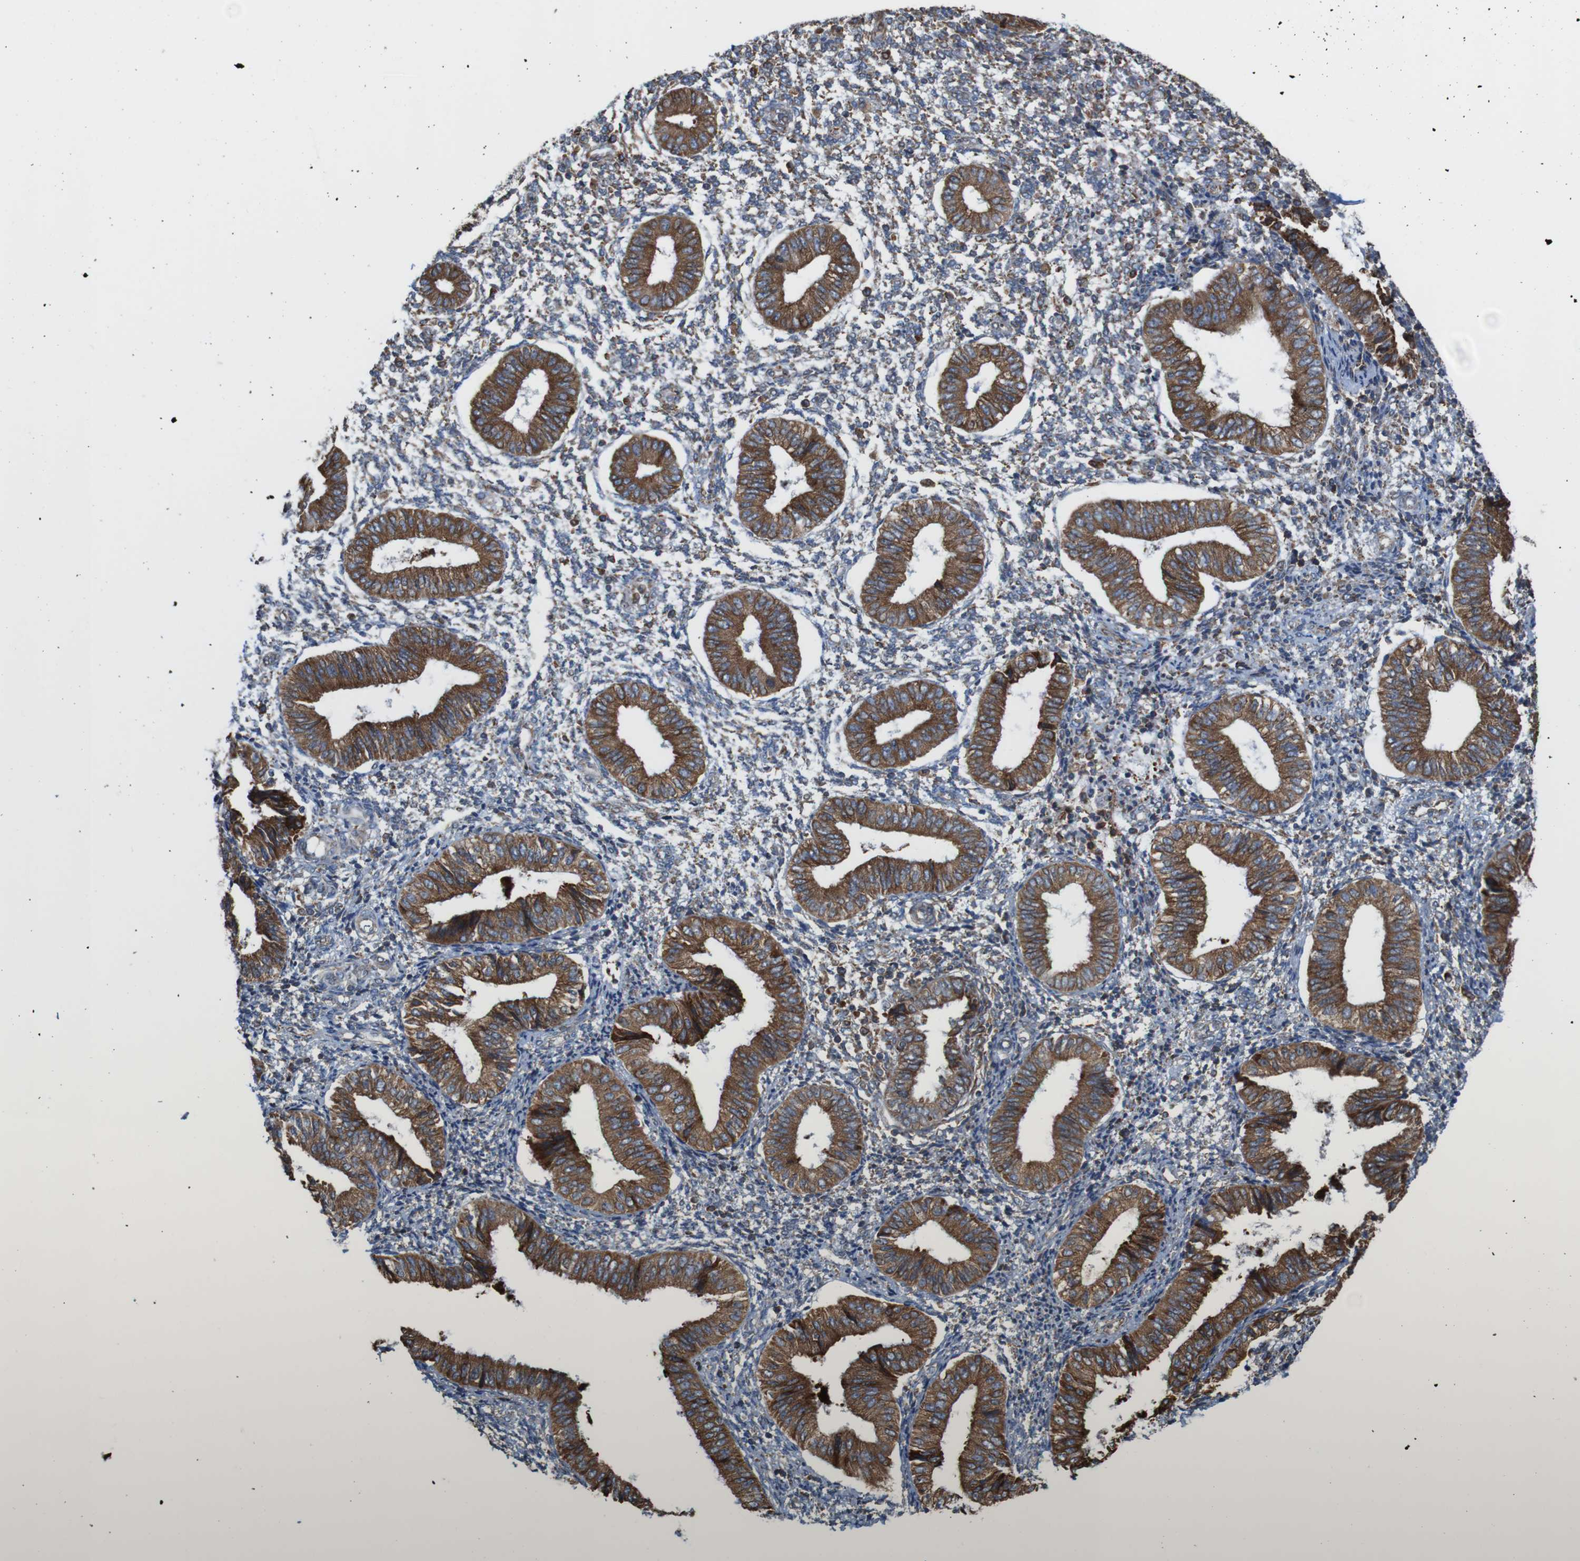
{"staining": {"intensity": "moderate", "quantity": "<25%", "location": "cytoplasmic/membranous"}, "tissue": "endometrium", "cell_type": "Cells in endometrial stroma", "image_type": "normal", "snomed": [{"axis": "morphology", "description": "Normal tissue, NOS"}, {"axis": "topography", "description": "Endometrium"}], "caption": "Immunohistochemistry (IHC) image of benign endometrium: endometrium stained using IHC reveals low levels of moderate protein expression localized specifically in the cytoplasmic/membranous of cells in endometrial stroma, appearing as a cytoplasmic/membranous brown color.", "gene": "UGGT1", "patient": {"sex": "female", "age": 50}}